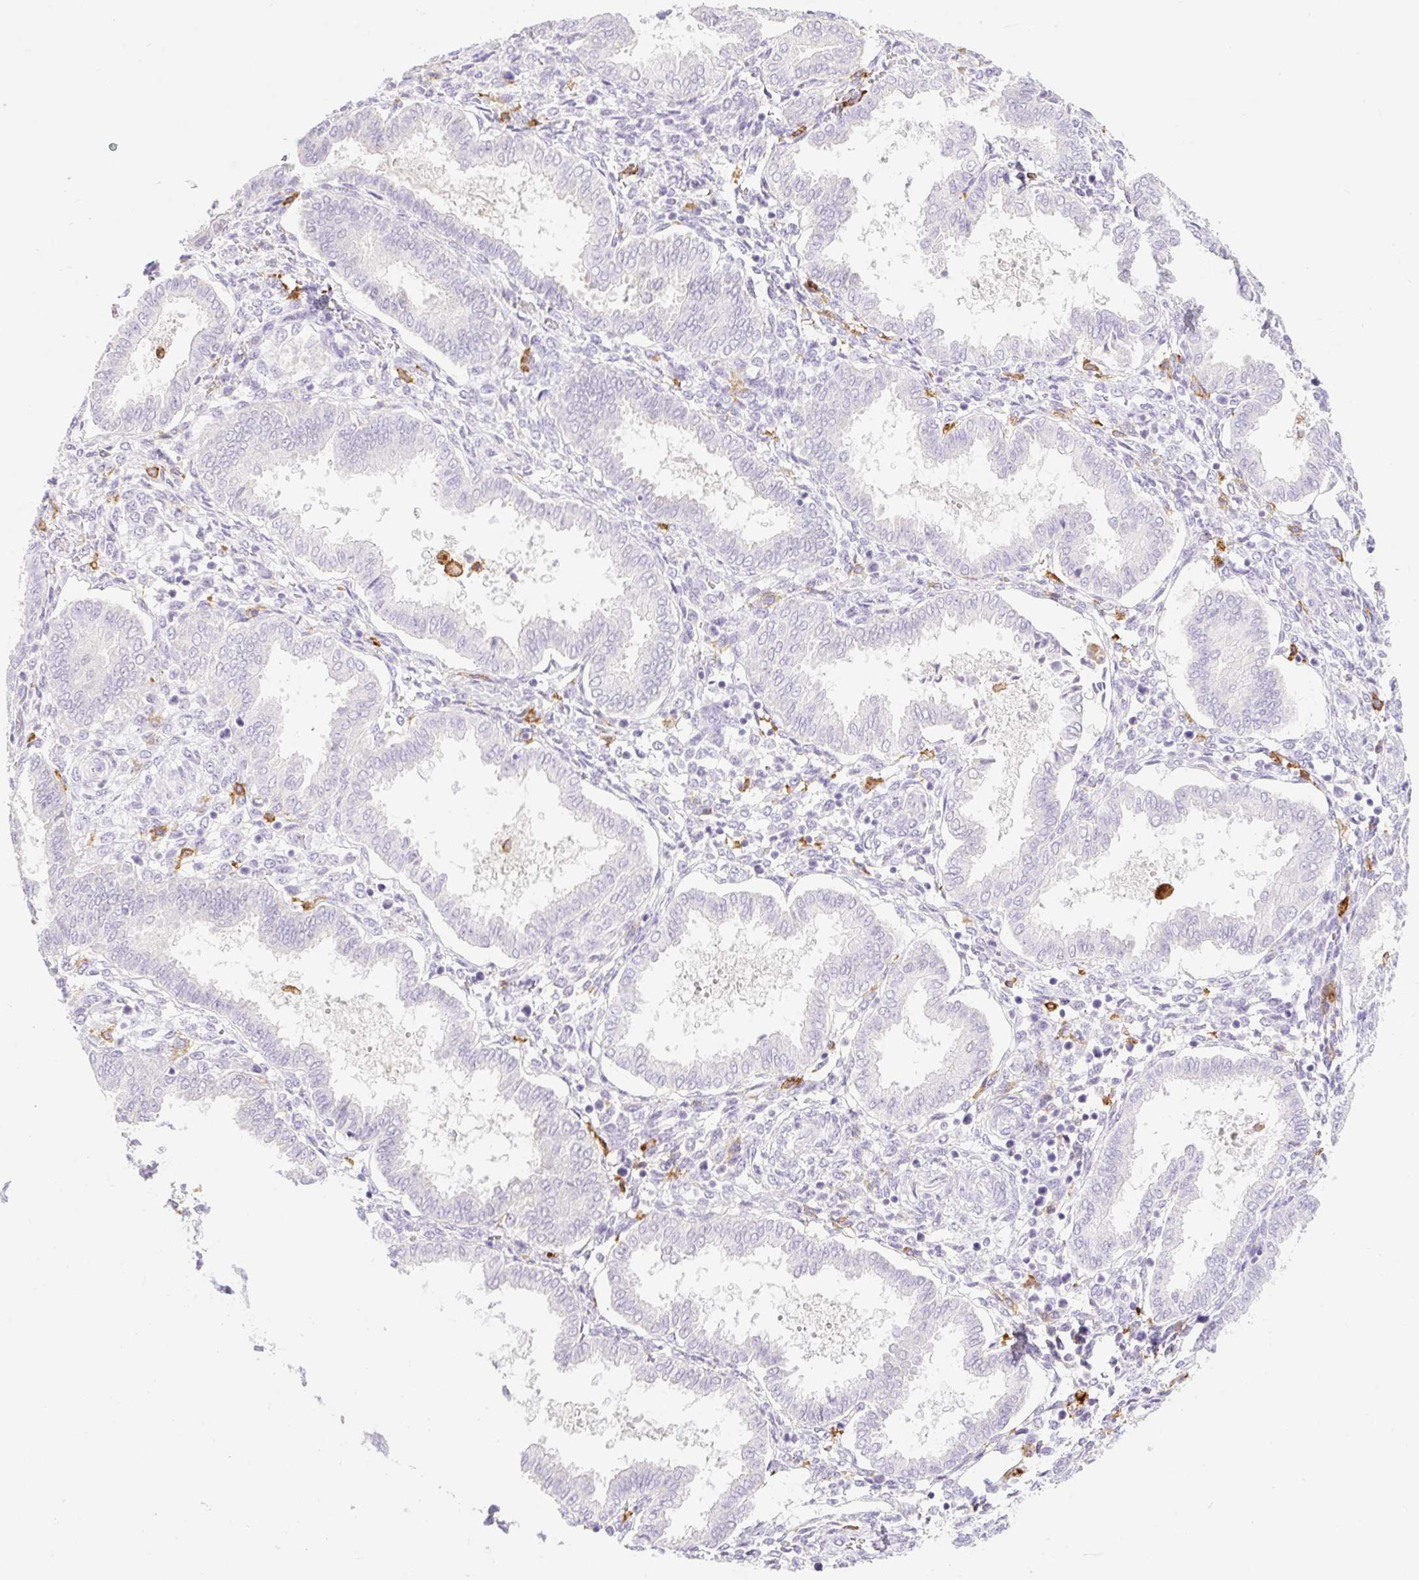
{"staining": {"intensity": "negative", "quantity": "none", "location": "none"}, "tissue": "endometrium", "cell_type": "Cells in endometrial stroma", "image_type": "normal", "snomed": [{"axis": "morphology", "description": "Normal tissue, NOS"}, {"axis": "topography", "description": "Endometrium"}], "caption": "A high-resolution image shows IHC staining of unremarkable endometrium, which exhibits no significant staining in cells in endometrial stroma.", "gene": "SIGLEC1", "patient": {"sex": "female", "age": 24}}